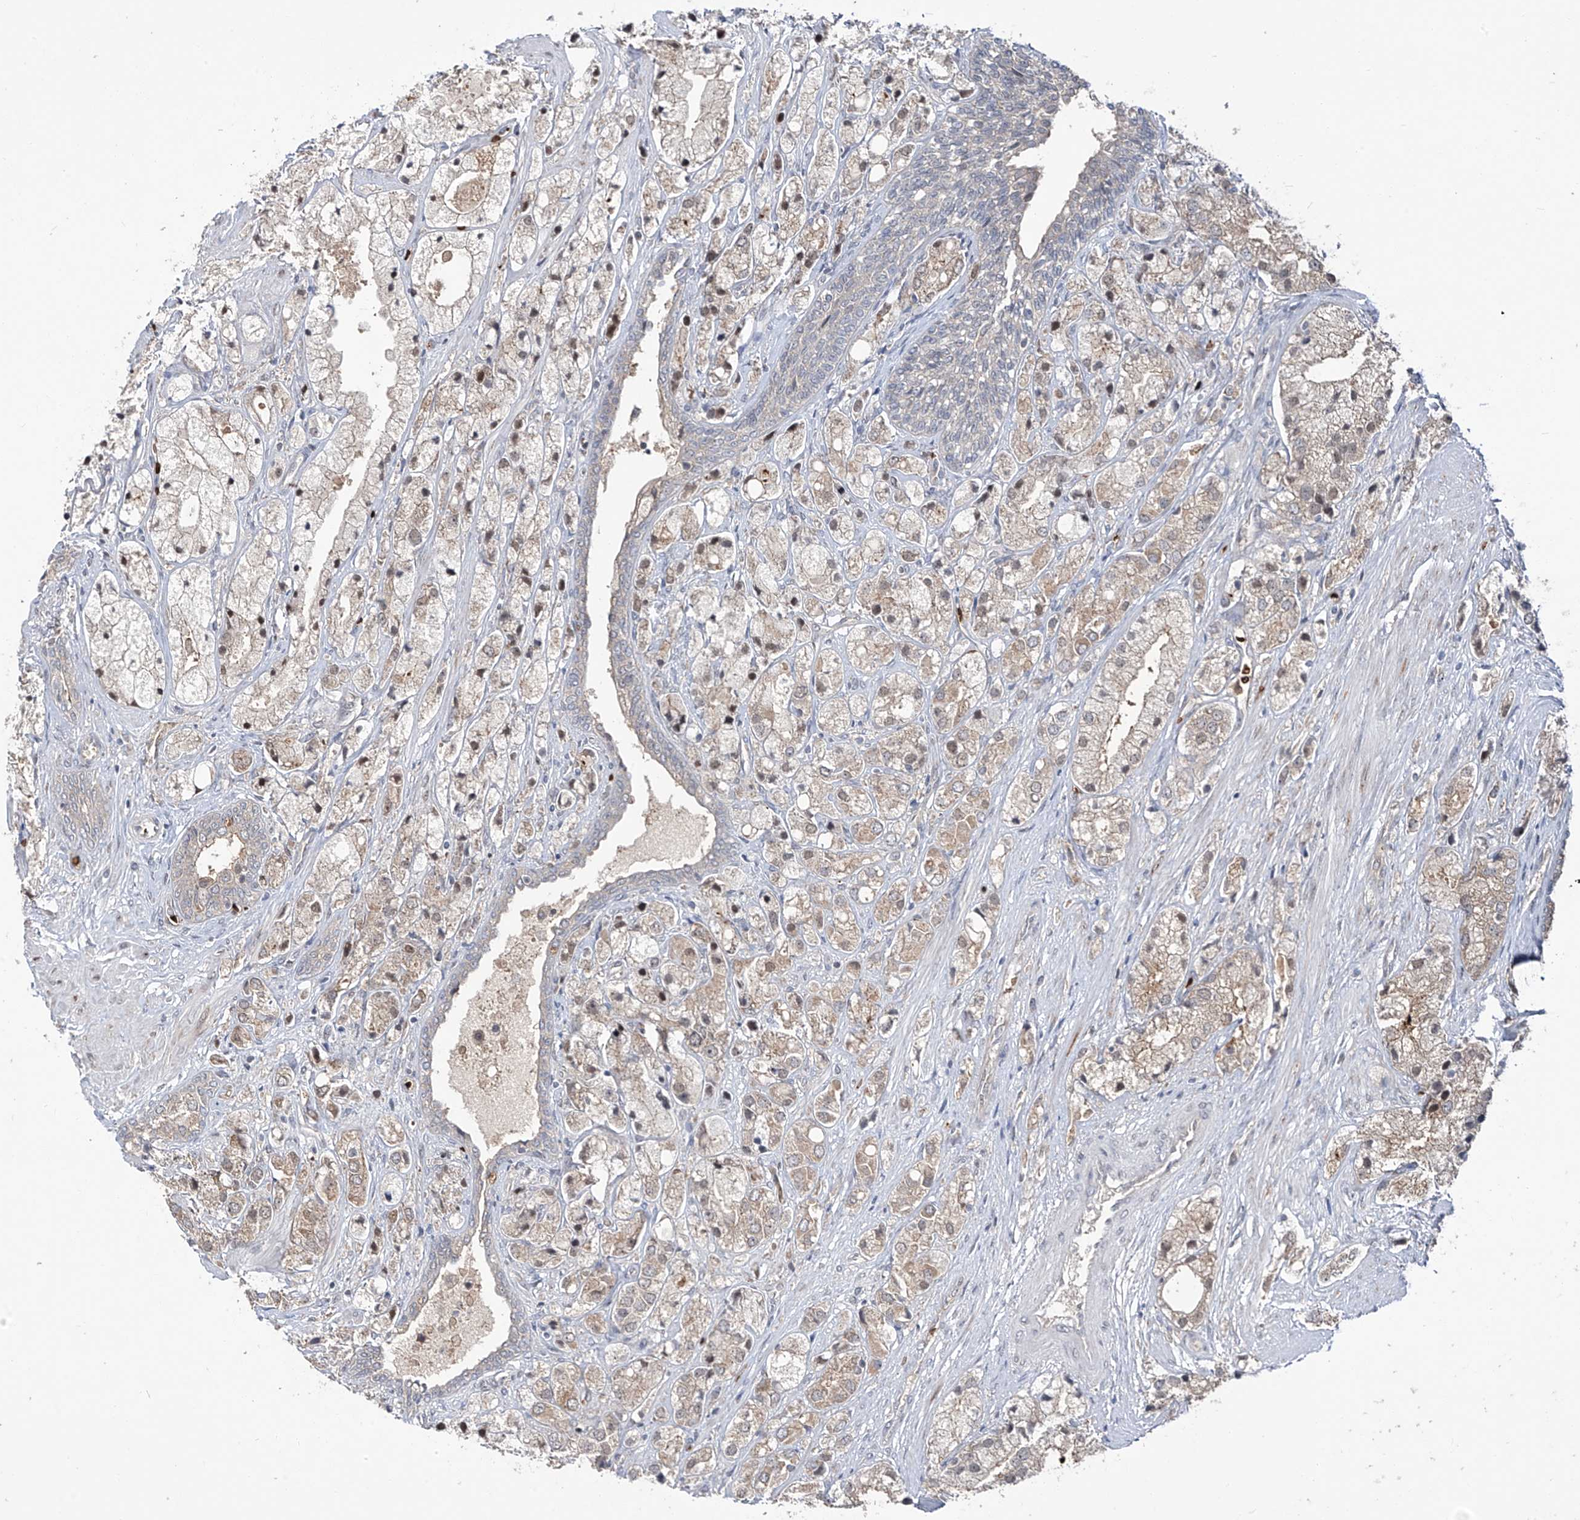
{"staining": {"intensity": "weak", "quantity": "<25%", "location": "cytoplasmic/membranous"}, "tissue": "prostate cancer", "cell_type": "Tumor cells", "image_type": "cancer", "snomed": [{"axis": "morphology", "description": "Adenocarcinoma, High grade"}, {"axis": "topography", "description": "Prostate"}], "caption": "Immunohistochemistry micrograph of neoplastic tissue: high-grade adenocarcinoma (prostate) stained with DAB (3,3'-diaminobenzidine) displays no significant protein staining in tumor cells.", "gene": "ZDHHC9", "patient": {"sex": "male", "age": 50}}